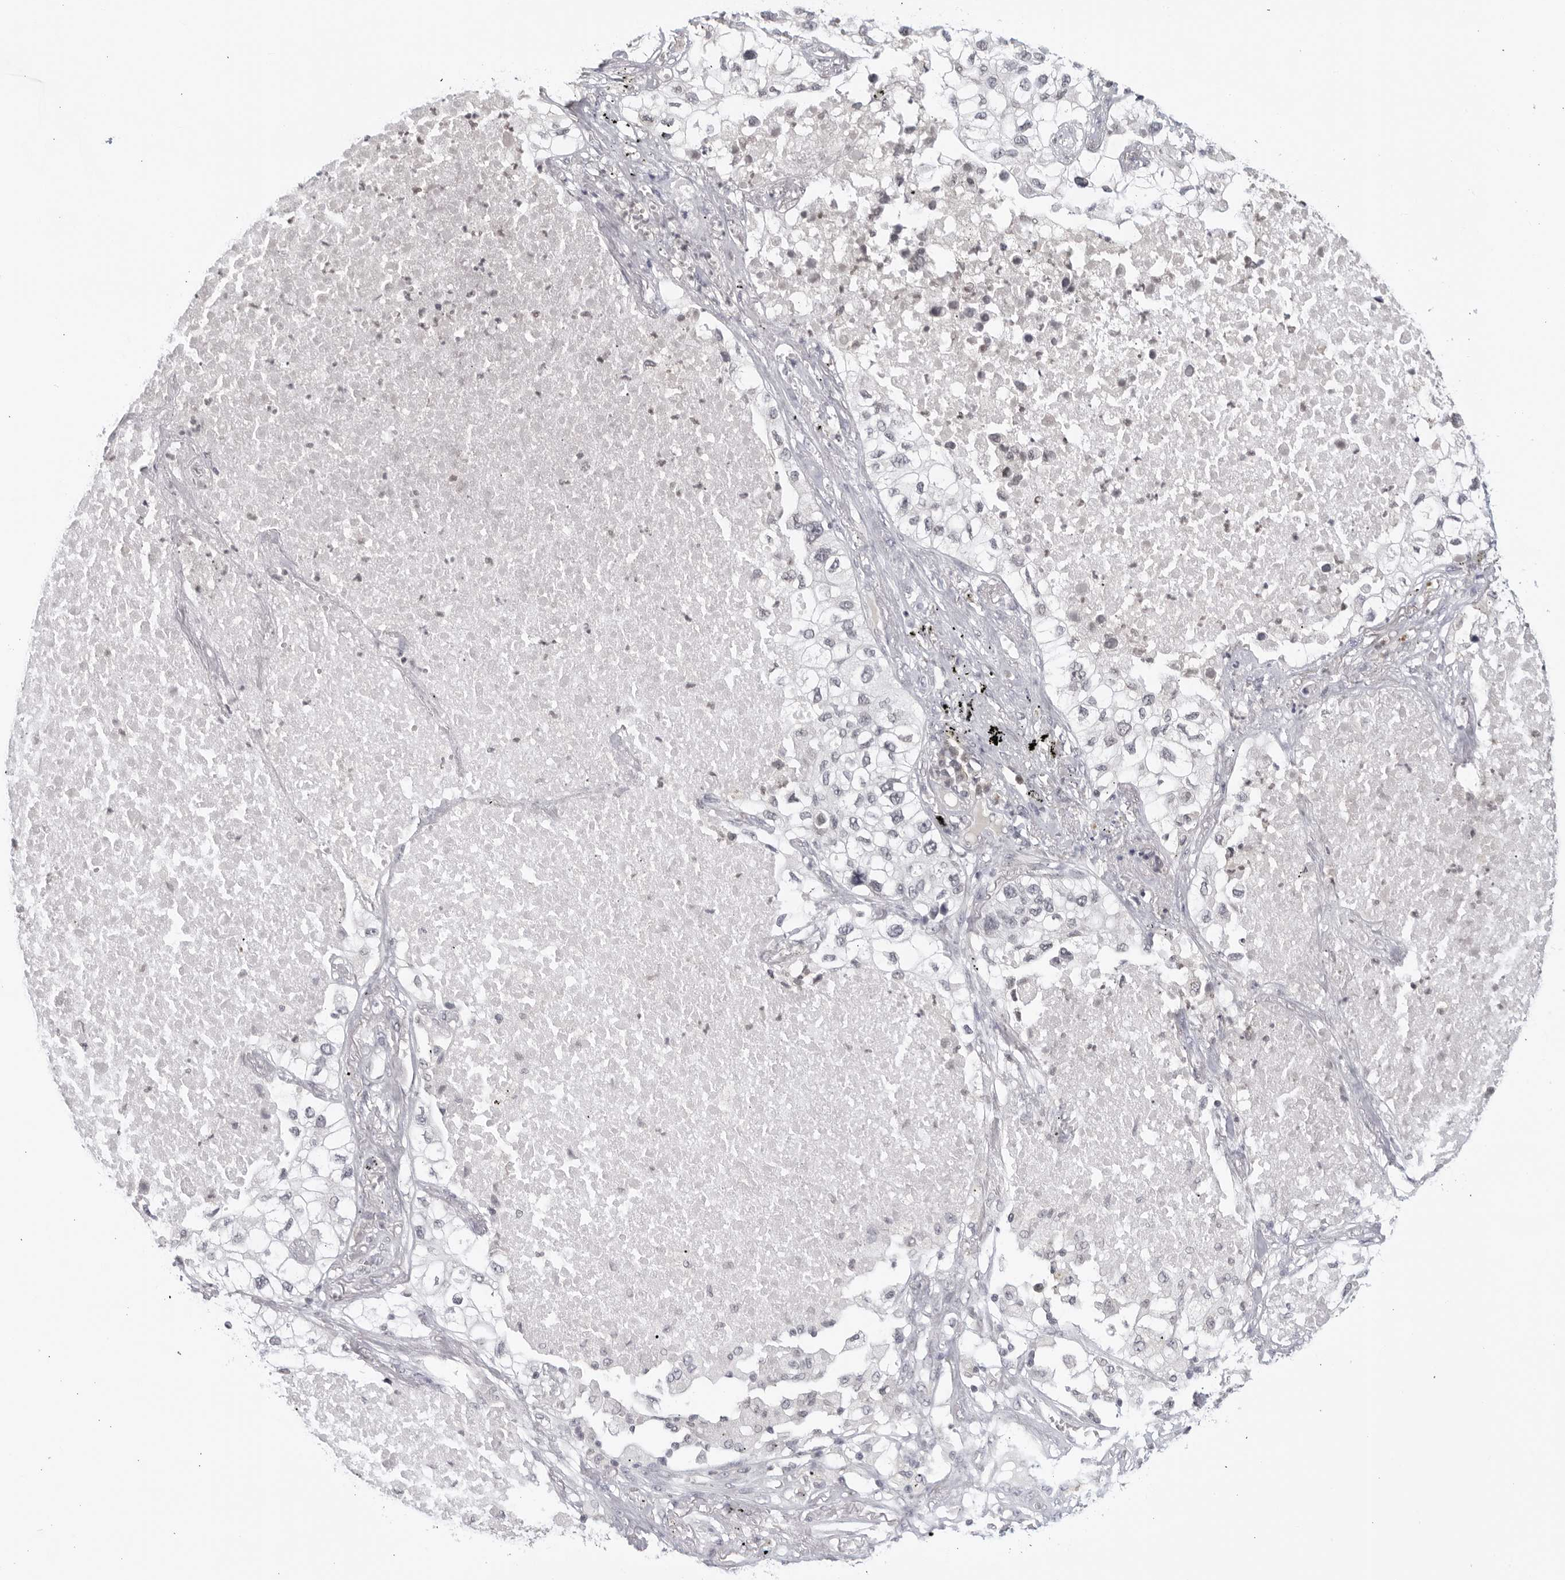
{"staining": {"intensity": "negative", "quantity": "none", "location": "none"}, "tissue": "lung cancer", "cell_type": "Tumor cells", "image_type": "cancer", "snomed": [{"axis": "morphology", "description": "Adenocarcinoma, NOS"}, {"axis": "topography", "description": "Lung"}], "caption": "This micrograph is of adenocarcinoma (lung) stained with immunohistochemistry to label a protein in brown with the nuclei are counter-stained blue. There is no expression in tumor cells.", "gene": "RAB11FIP3", "patient": {"sex": "male", "age": 63}}